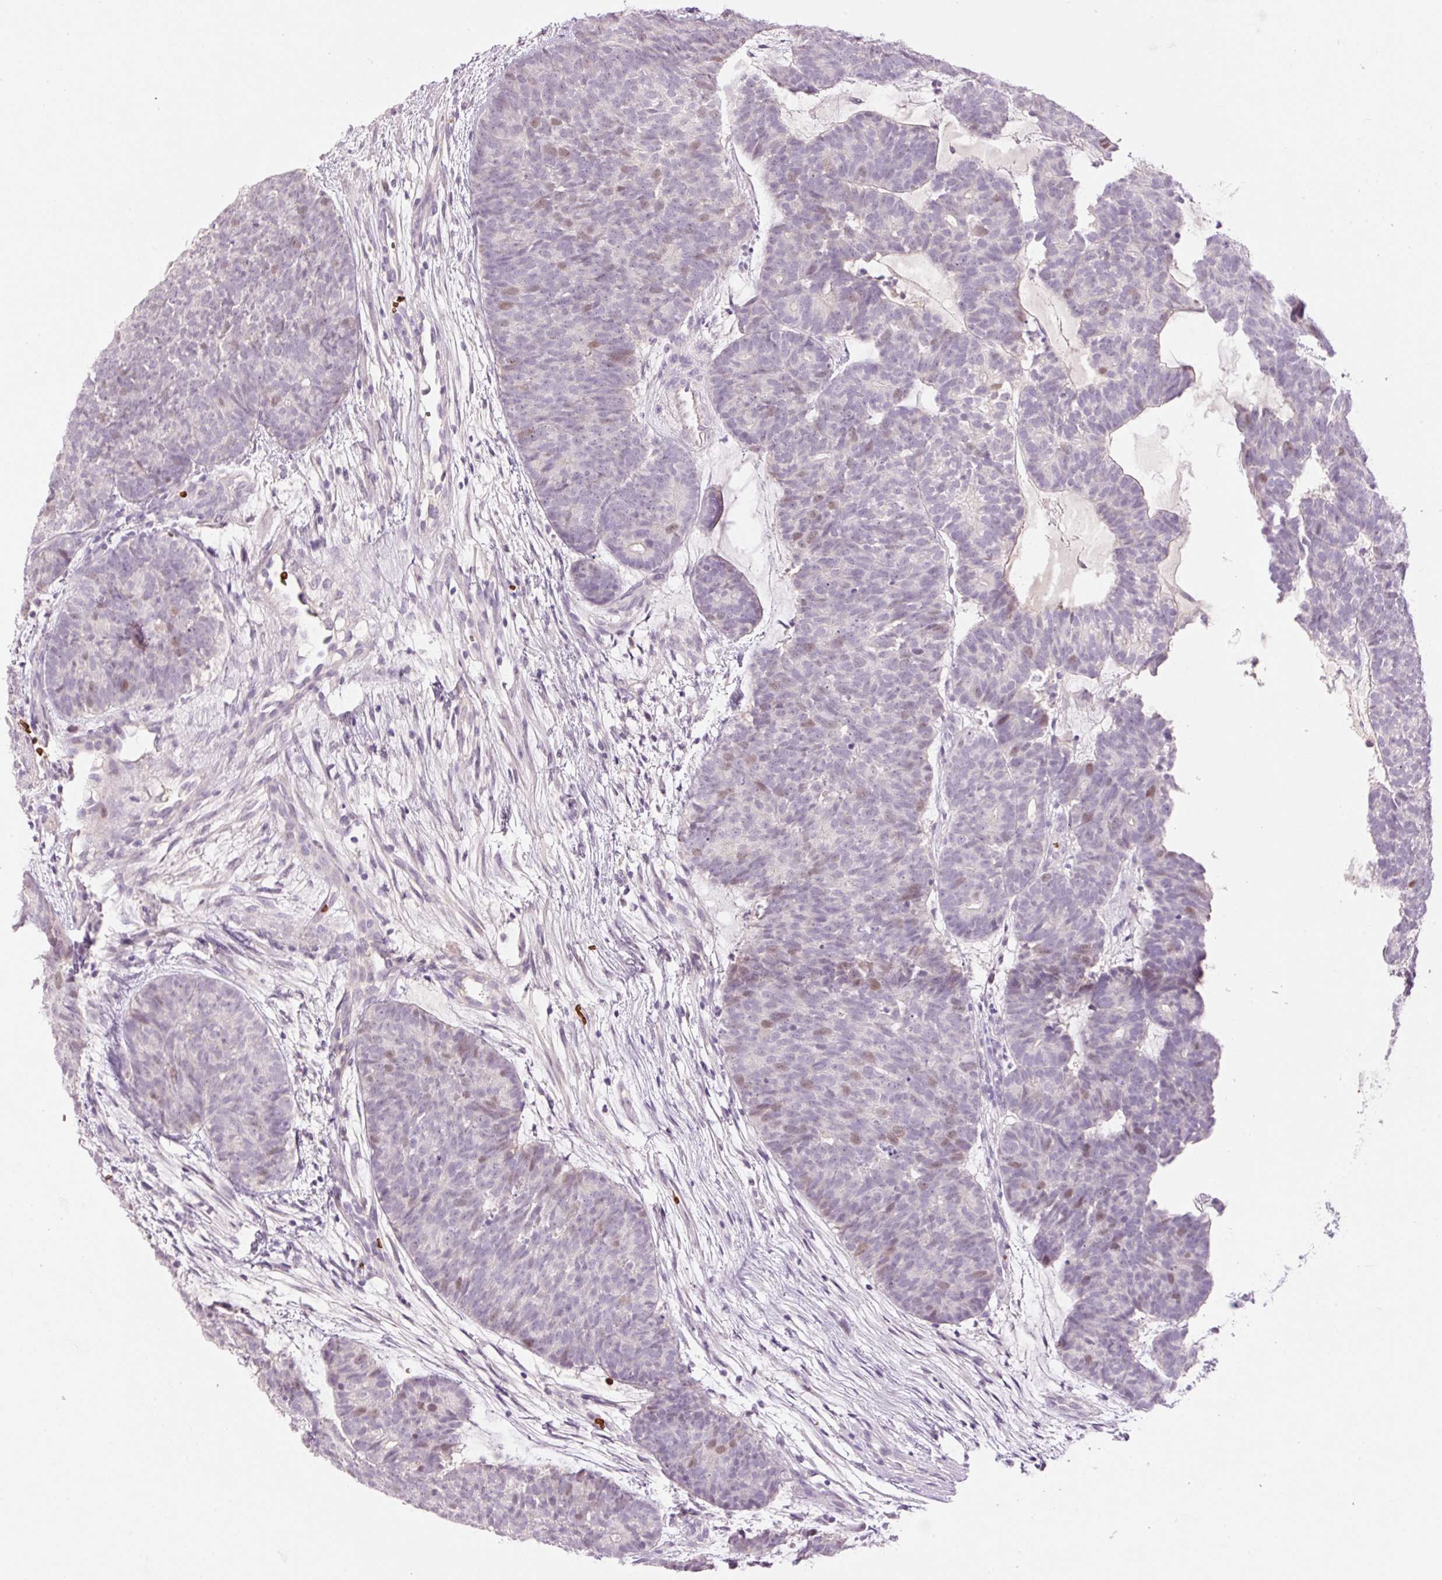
{"staining": {"intensity": "moderate", "quantity": "25%-75%", "location": "nuclear"}, "tissue": "head and neck cancer", "cell_type": "Tumor cells", "image_type": "cancer", "snomed": [{"axis": "morphology", "description": "Adenocarcinoma, NOS"}, {"axis": "topography", "description": "Head-Neck"}], "caption": "Tumor cells show medium levels of moderate nuclear expression in about 25%-75% of cells in head and neck adenocarcinoma.", "gene": "LY6G6D", "patient": {"sex": "female", "age": 81}}